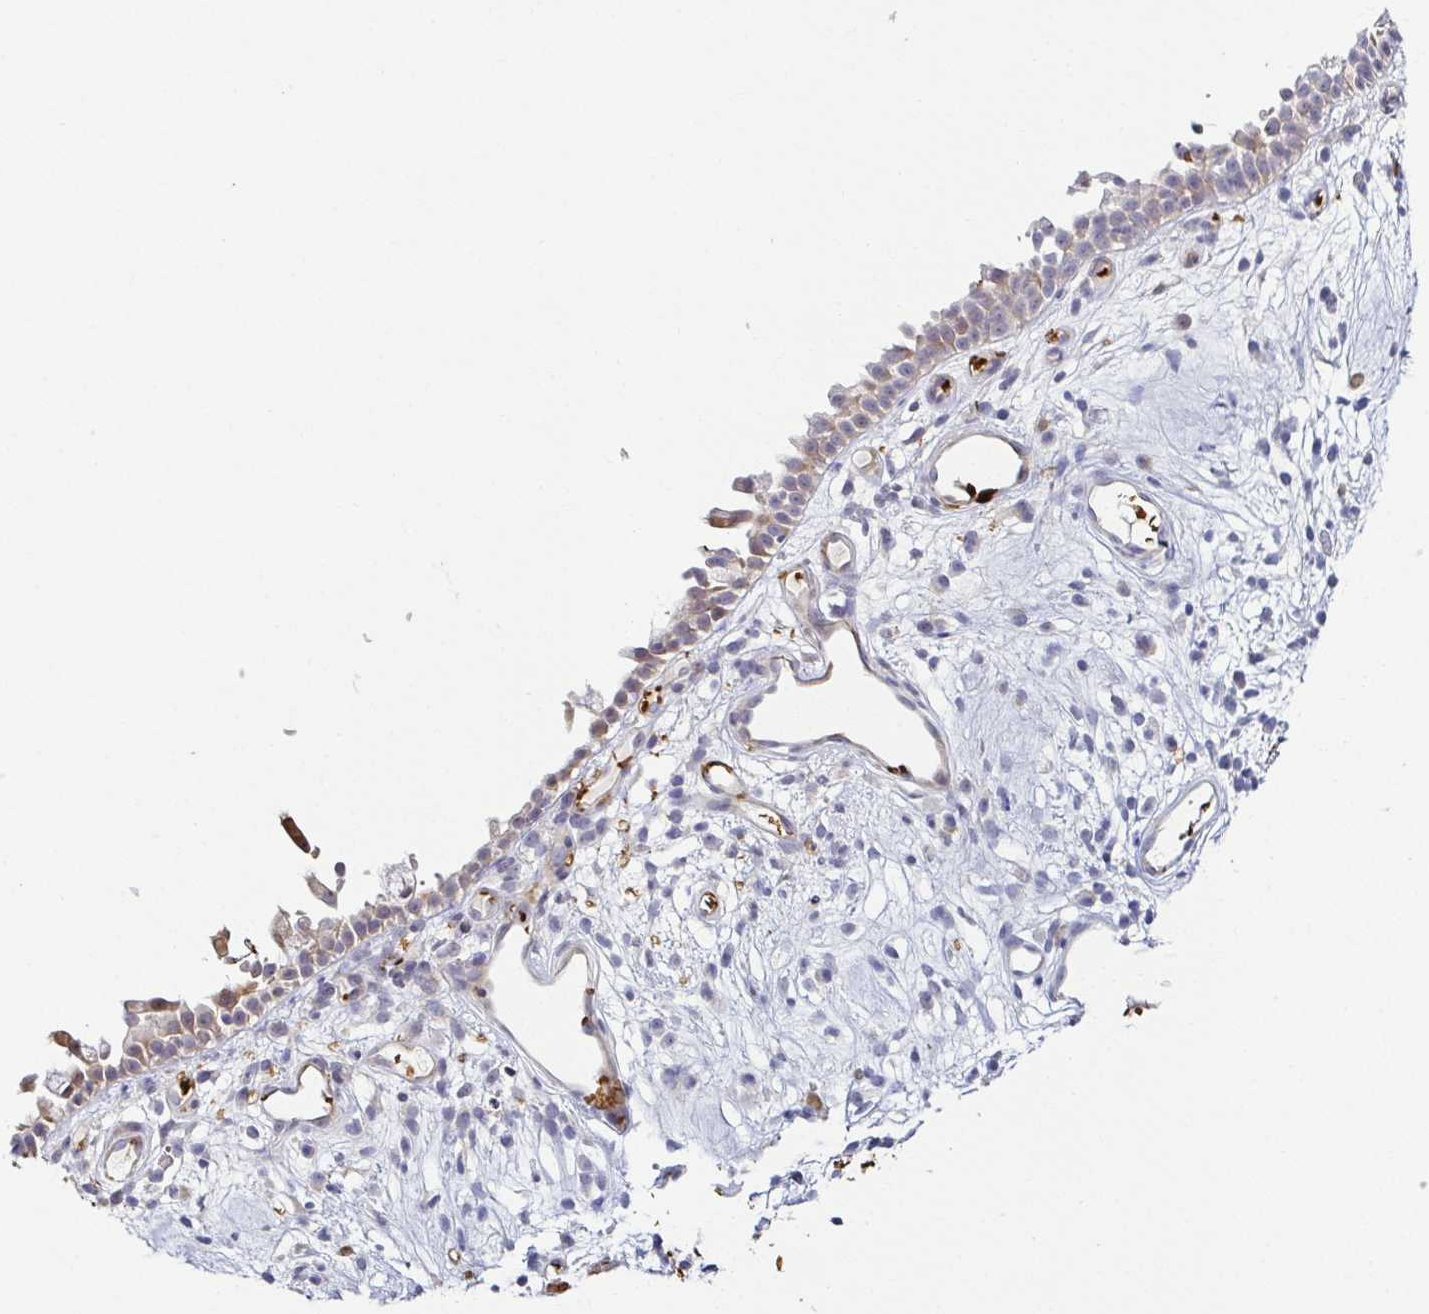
{"staining": {"intensity": "moderate", "quantity": "<25%", "location": "cytoplasmic/membranous"}, "tissue": "nasopharynx", "cell_type": "Respiratory epithelial cells", "image_type": "normal", "snomed": [{"axis": "morphology", "description": "Normal tissue, NOS"}, {"axis": "morphology", "description": "Inflammation, NOS"}, {"axis": "topography", "description": "Nasopharynx"}], "caption": "A low amount of moderate cytoplasmic/membranous staining is present in approximately <25% of respiratory epithelial cells in unremarkable nasopharynx. The staining was performed using DAB (3,3'-diaminobenzidine), with brown indicating positive protein expression. Nuclei are stained blue with hematoxylin.", "gene": "FAM162B", "patient": {"sex": "male", "age": 54}}